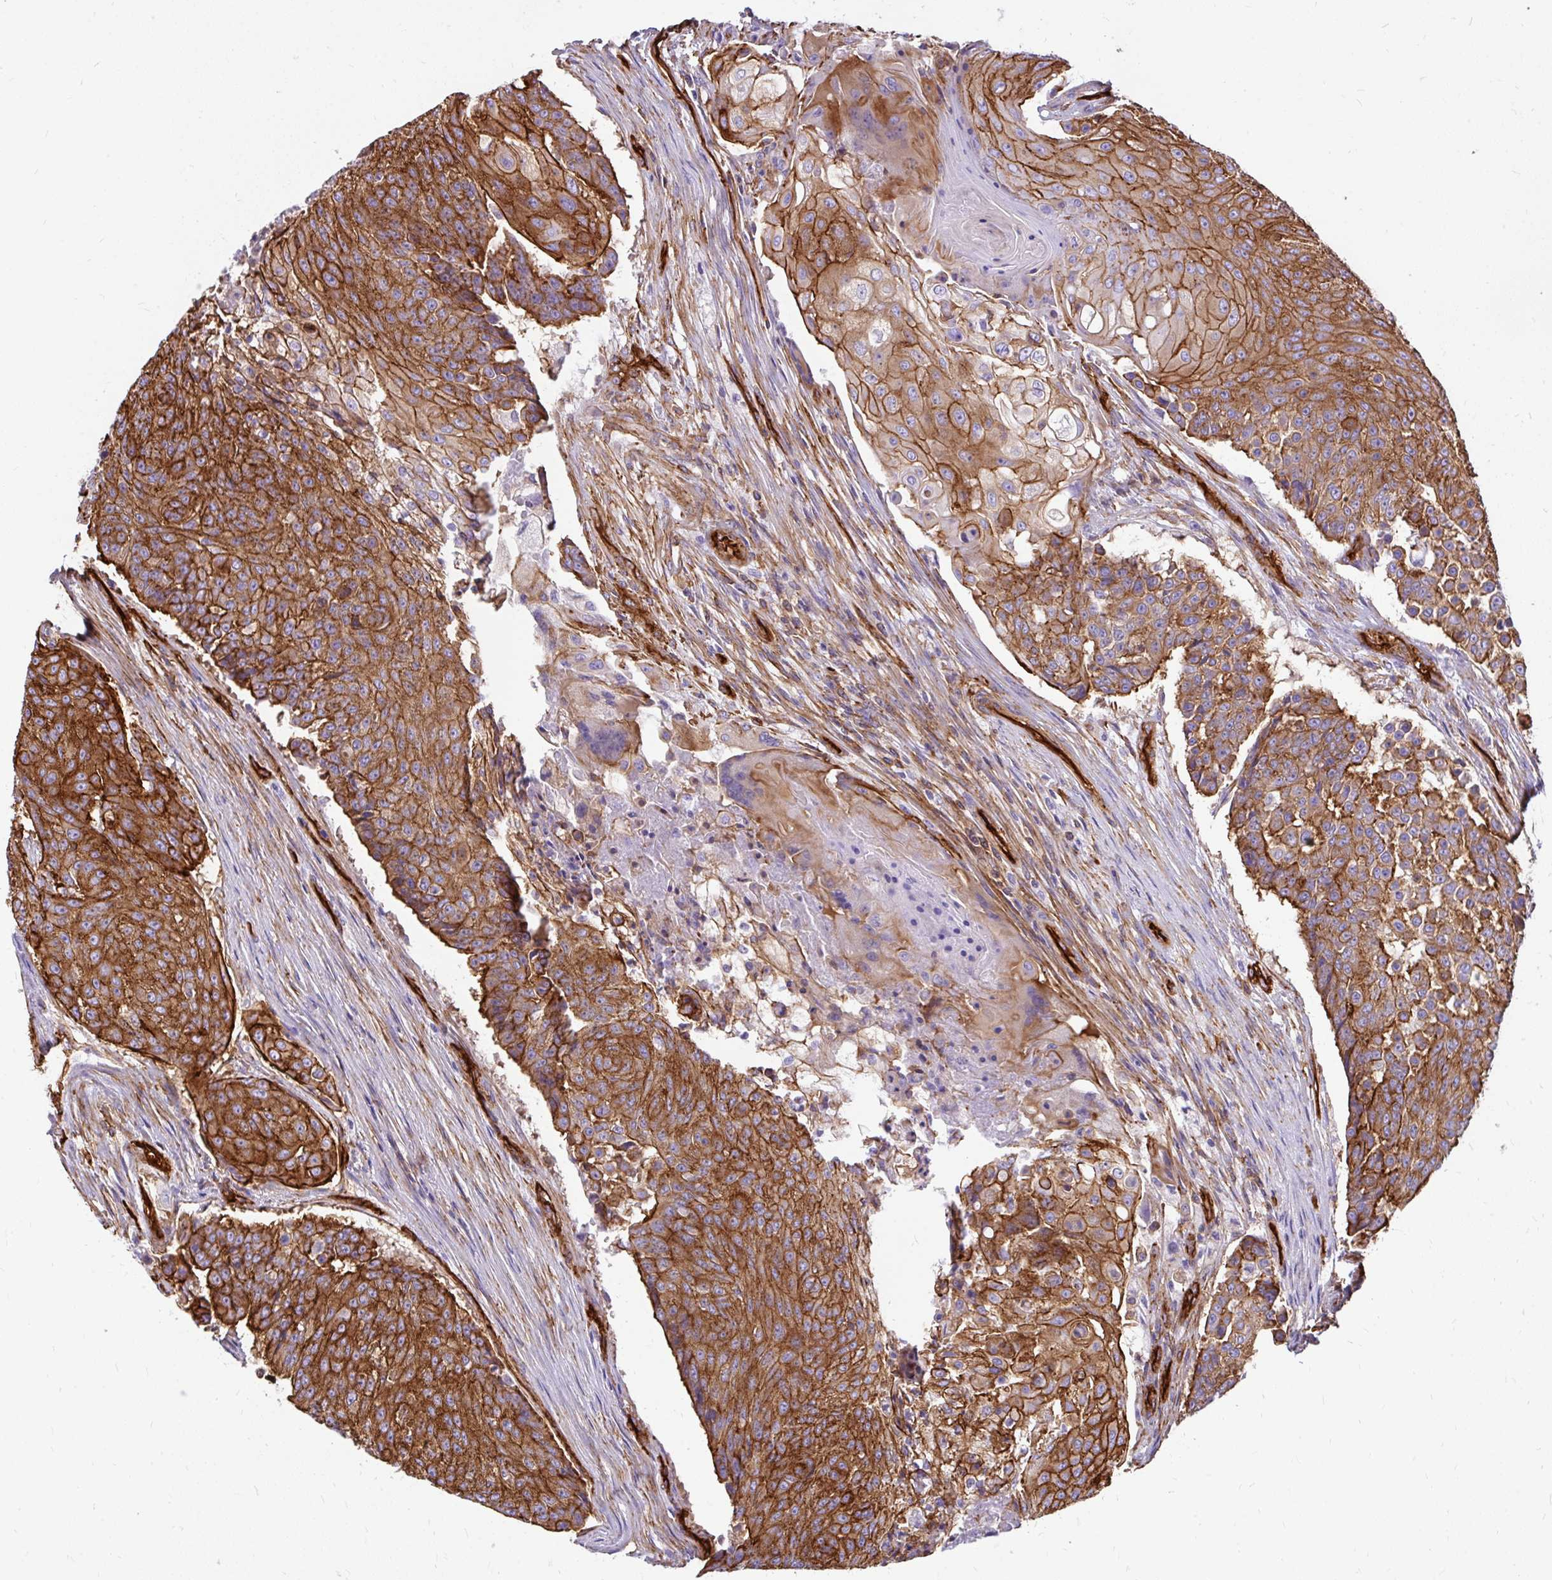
{"staining": {"intensity": "strong", "quantity": ">75%", "location": "cytoplasmic/membranous"}, "tissue": "urothelial cancer", "cell_type": "Tumor cells", "image_type": "cancer", "snomed": [{"axis": "morphology", "description": "Urothelial carcinoma, High grade"}, {"axis": "topography", "description": "Urinary bladder"}], "caption": "This photomicrograph demonstrates immunohistochemistry (IHC) staining of high-grade urothelial carcinoma, with high strong cytoplasmic/membranous positivity in approximately >75% of tumor cells.", "gene": "MAP1LC3B", "patient": {"sex": "female", "age": 63}}